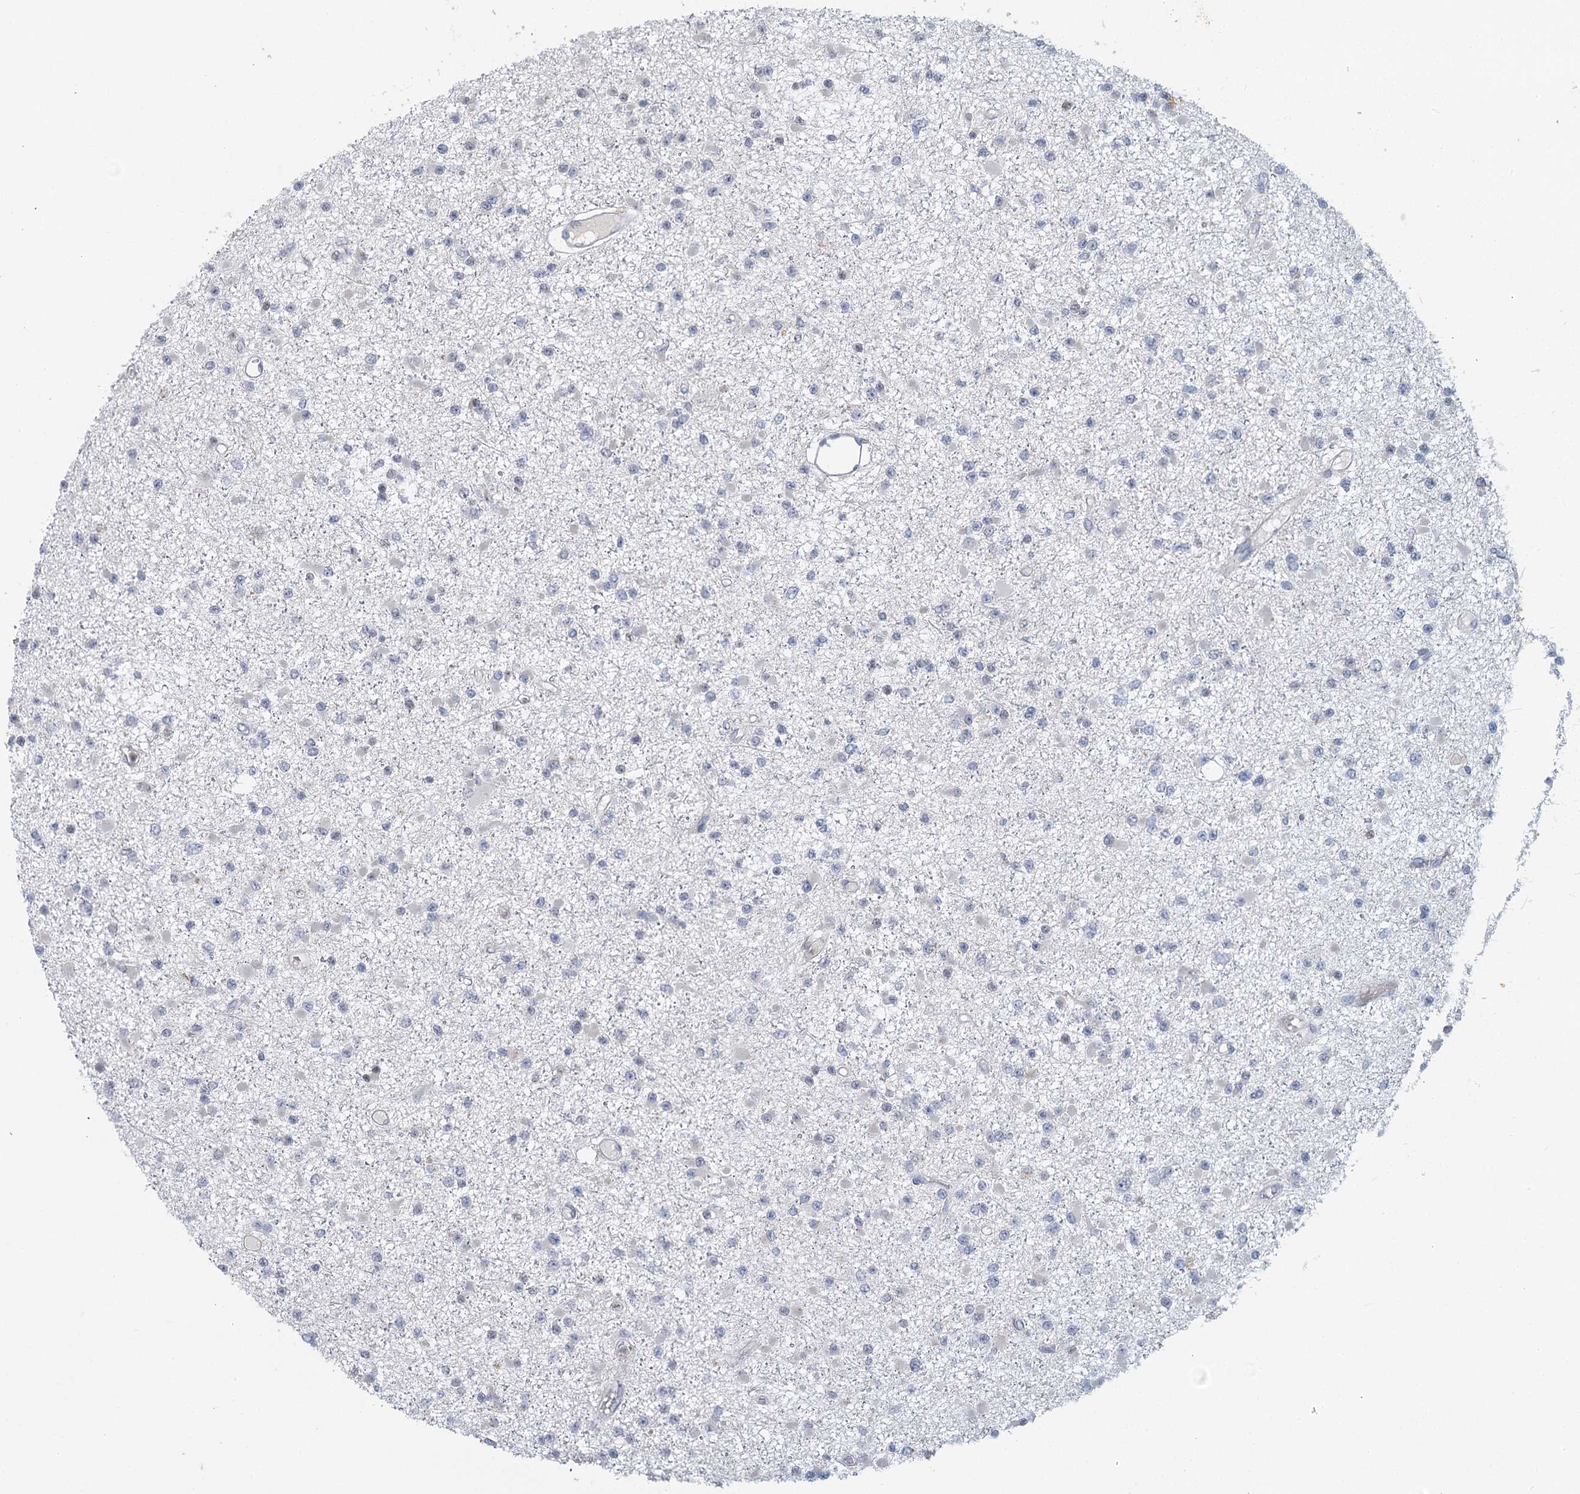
{"staining": {"intensity": "negative", "quantity": "none", "location": "none"}, "tissue": "glioma", "cell_type": "Tumor cells", "image_type": "cancer", "snomed": [{"axis": "morphology", "description": "Glioma, malignant, Low grade"}, {"axis": "topography", "description": "Brain"}], "caption": "Tumor cells show no significant protein staining in malignant glioma (low-grade).", "gene": "MYO7B", "patient": {"sex": "female", "age": 22}}